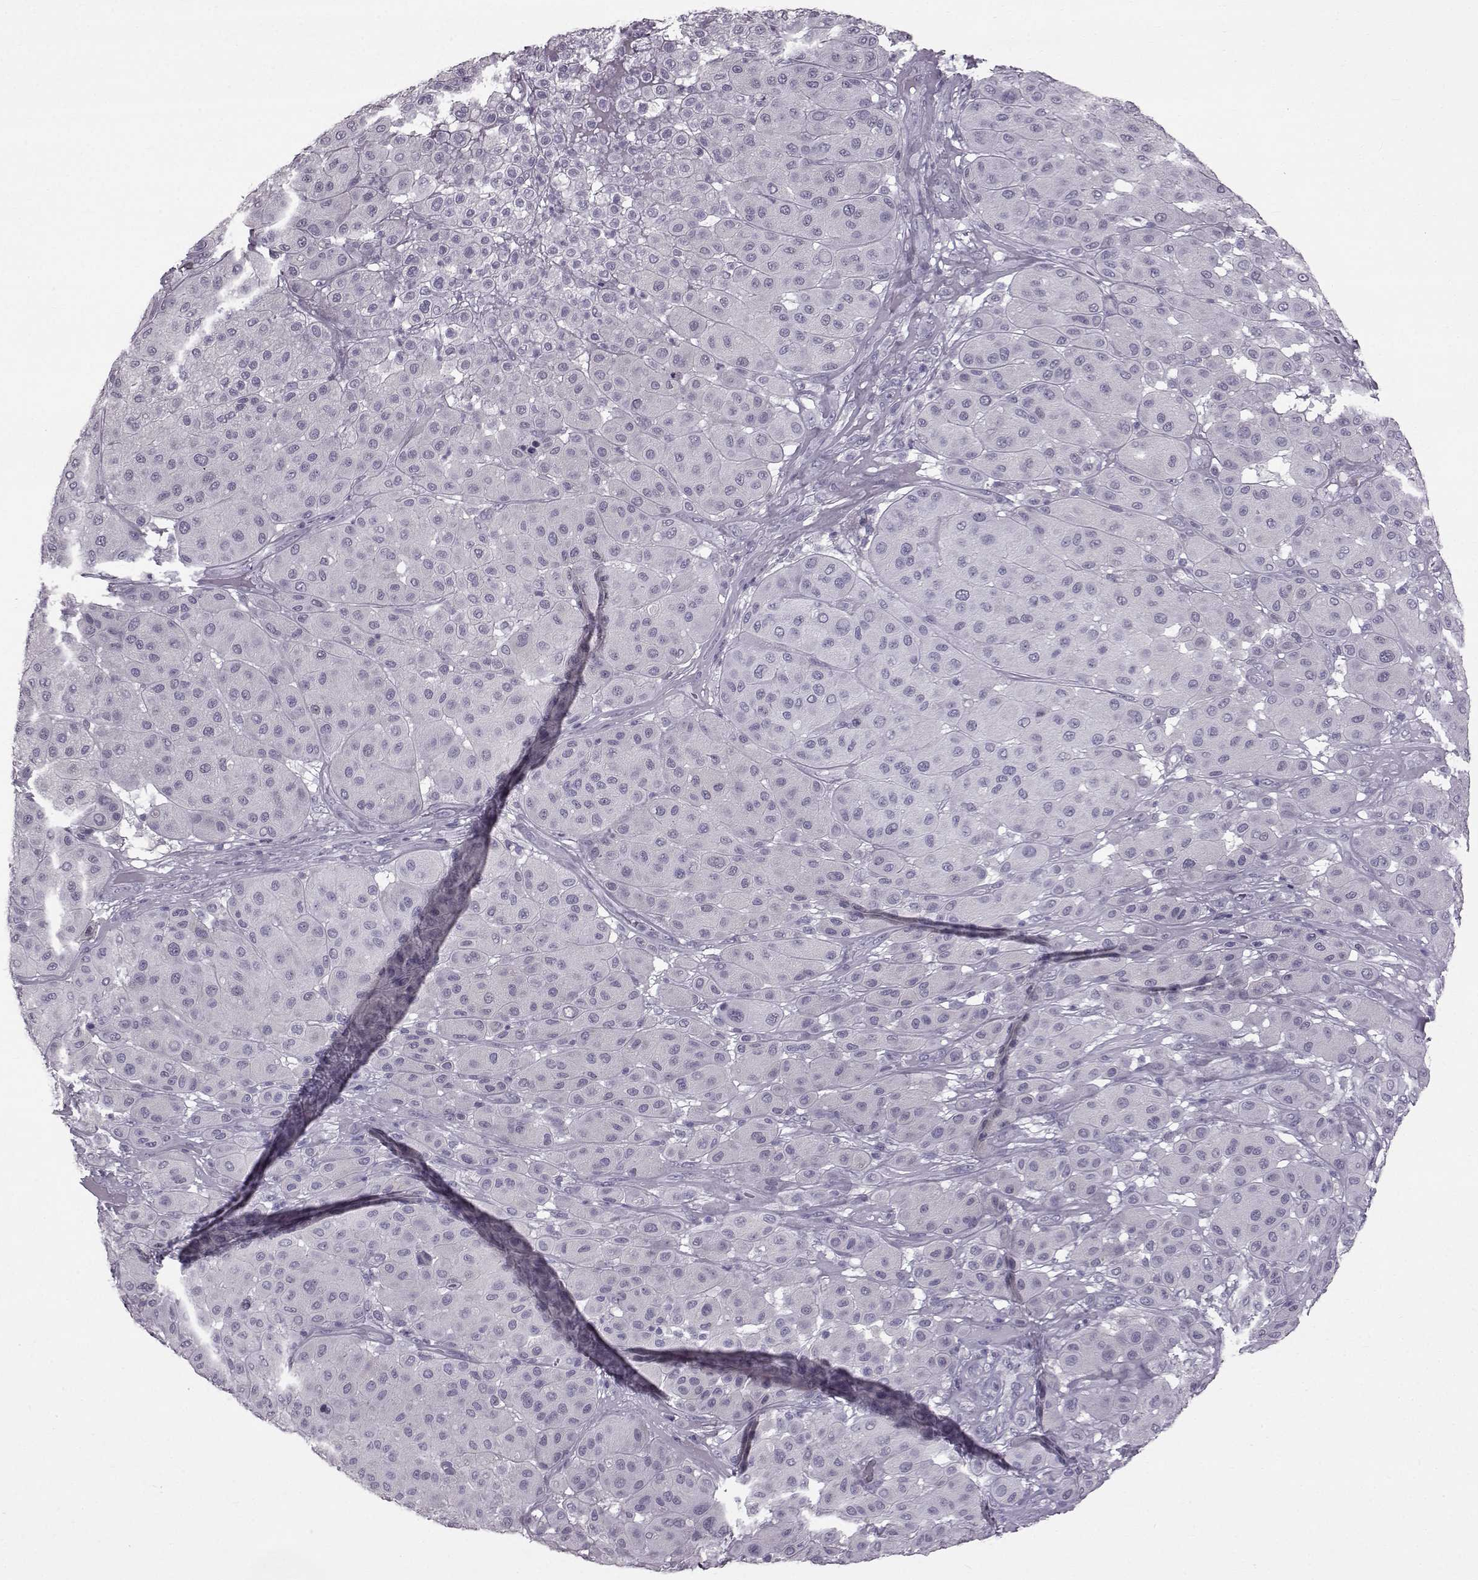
{"staining": {"intensity": "negative", "quantity": "none", "location": "none"}, "tissue": "melanoma", "cell_type": "Tumor cells", "image_type": "cancer", "snomed": [{"axis": "morphology", "description": "Malignant melanoma, Metastatic site"}, {"axis": "topography", "description": "Smooth muscle"}], "caption": "Tumor cells are negative for brown protein staining in malignant melanoma (metastatic site).", "gene": "SLC28A2", "patient": {"sex": "male", "age": 41}}